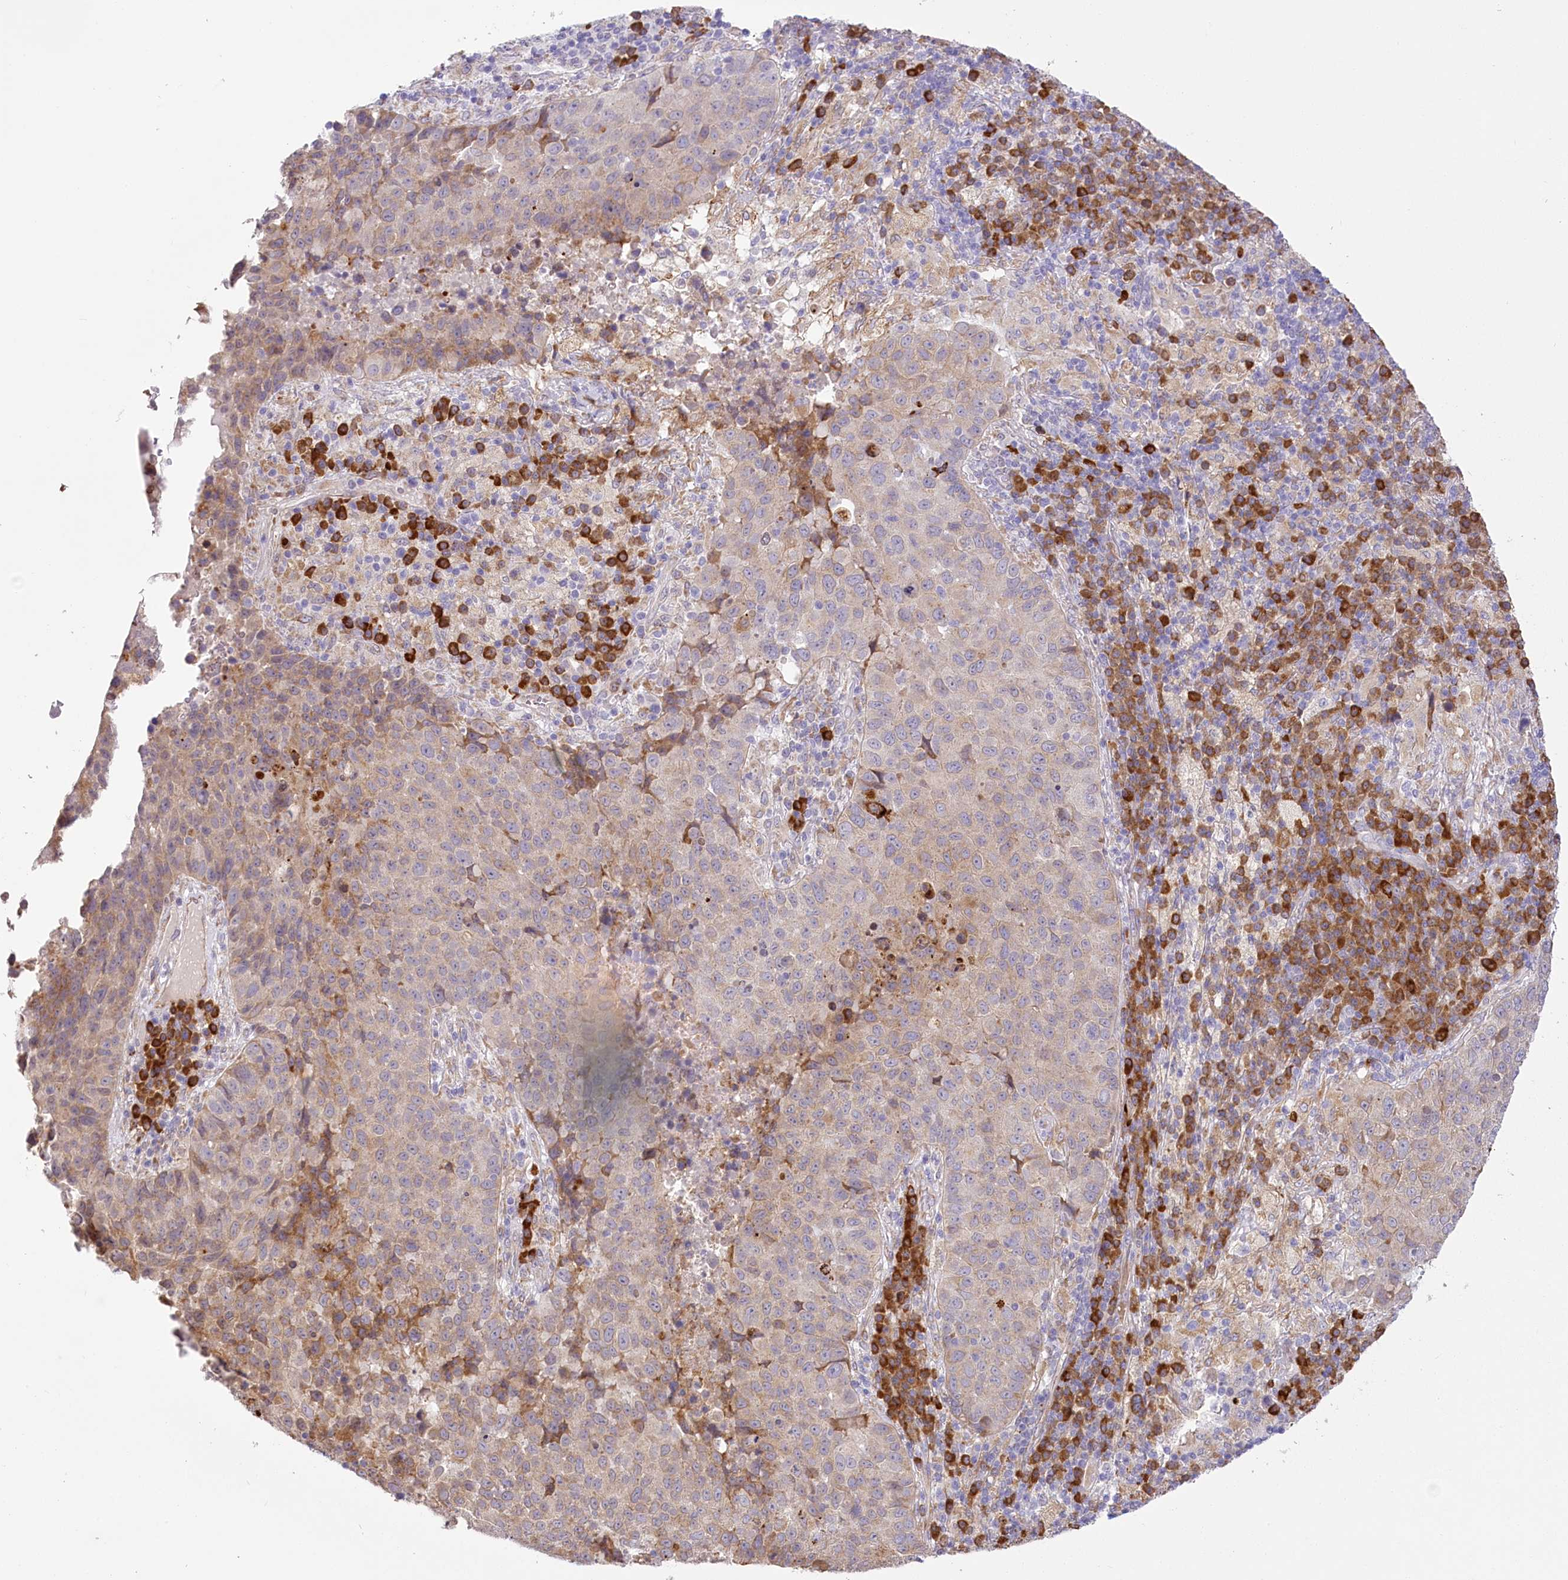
{"staining": {"intensity": "weak", "quantity": "<25%", "location": "cytoplasmic/membranous"}, "tissue": "lung cancer", "cell_type": "Tumor cells", "image_type": "cancer", "snomed": [{"axis": "morphology", "description": "Squamous cell carcinoma, NOS"}, {"axis": "topography", "description": "Lung"}], "caption": "Image shows no protein positivity in tumor cells of lung cancer (squamous cell carcinoma) tissue.", "gene": "NCKAP5", "patient": {"sex": "male", "age": 73}}